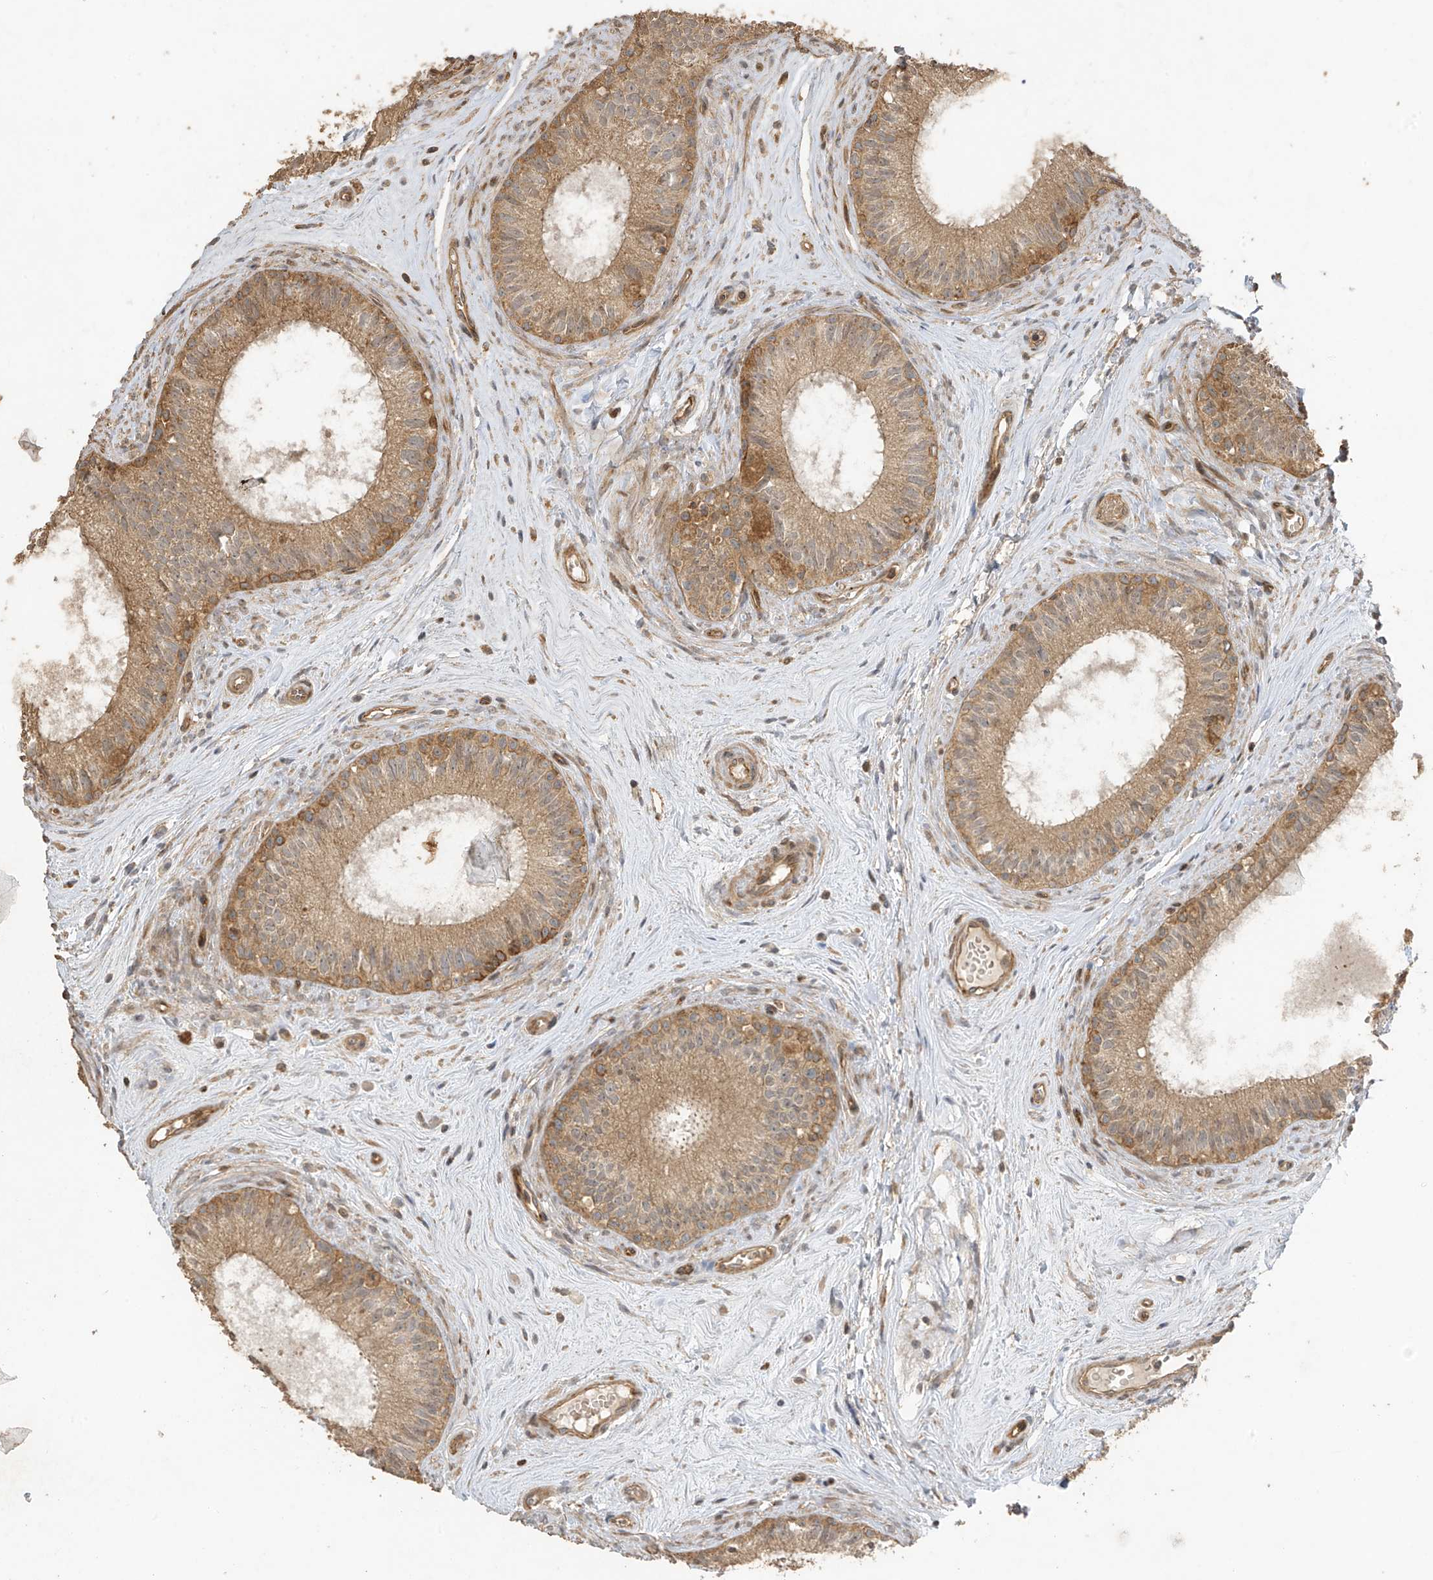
{"staining": {"intensity": "strong", "quantity": "25%-75%", "location": "cytoplasmic/membranous"}, "tissue": "epididymis", "cell_type": "Glandular cells", "image_type": "normal", "snomed": [{"axis": "morphology", "description": "Normal tissue, NOS"}, {"axis": "topography", "description": "Epididymis"}], "caption": "DAB immunohistochemical staining of unremarkable epididymis displays strong cytoplasmic/membranous protein positivity in about 25%-75% of glandular cells.", "gene": "ZNF653", "patient": {"sex": "male", "age": 71}}